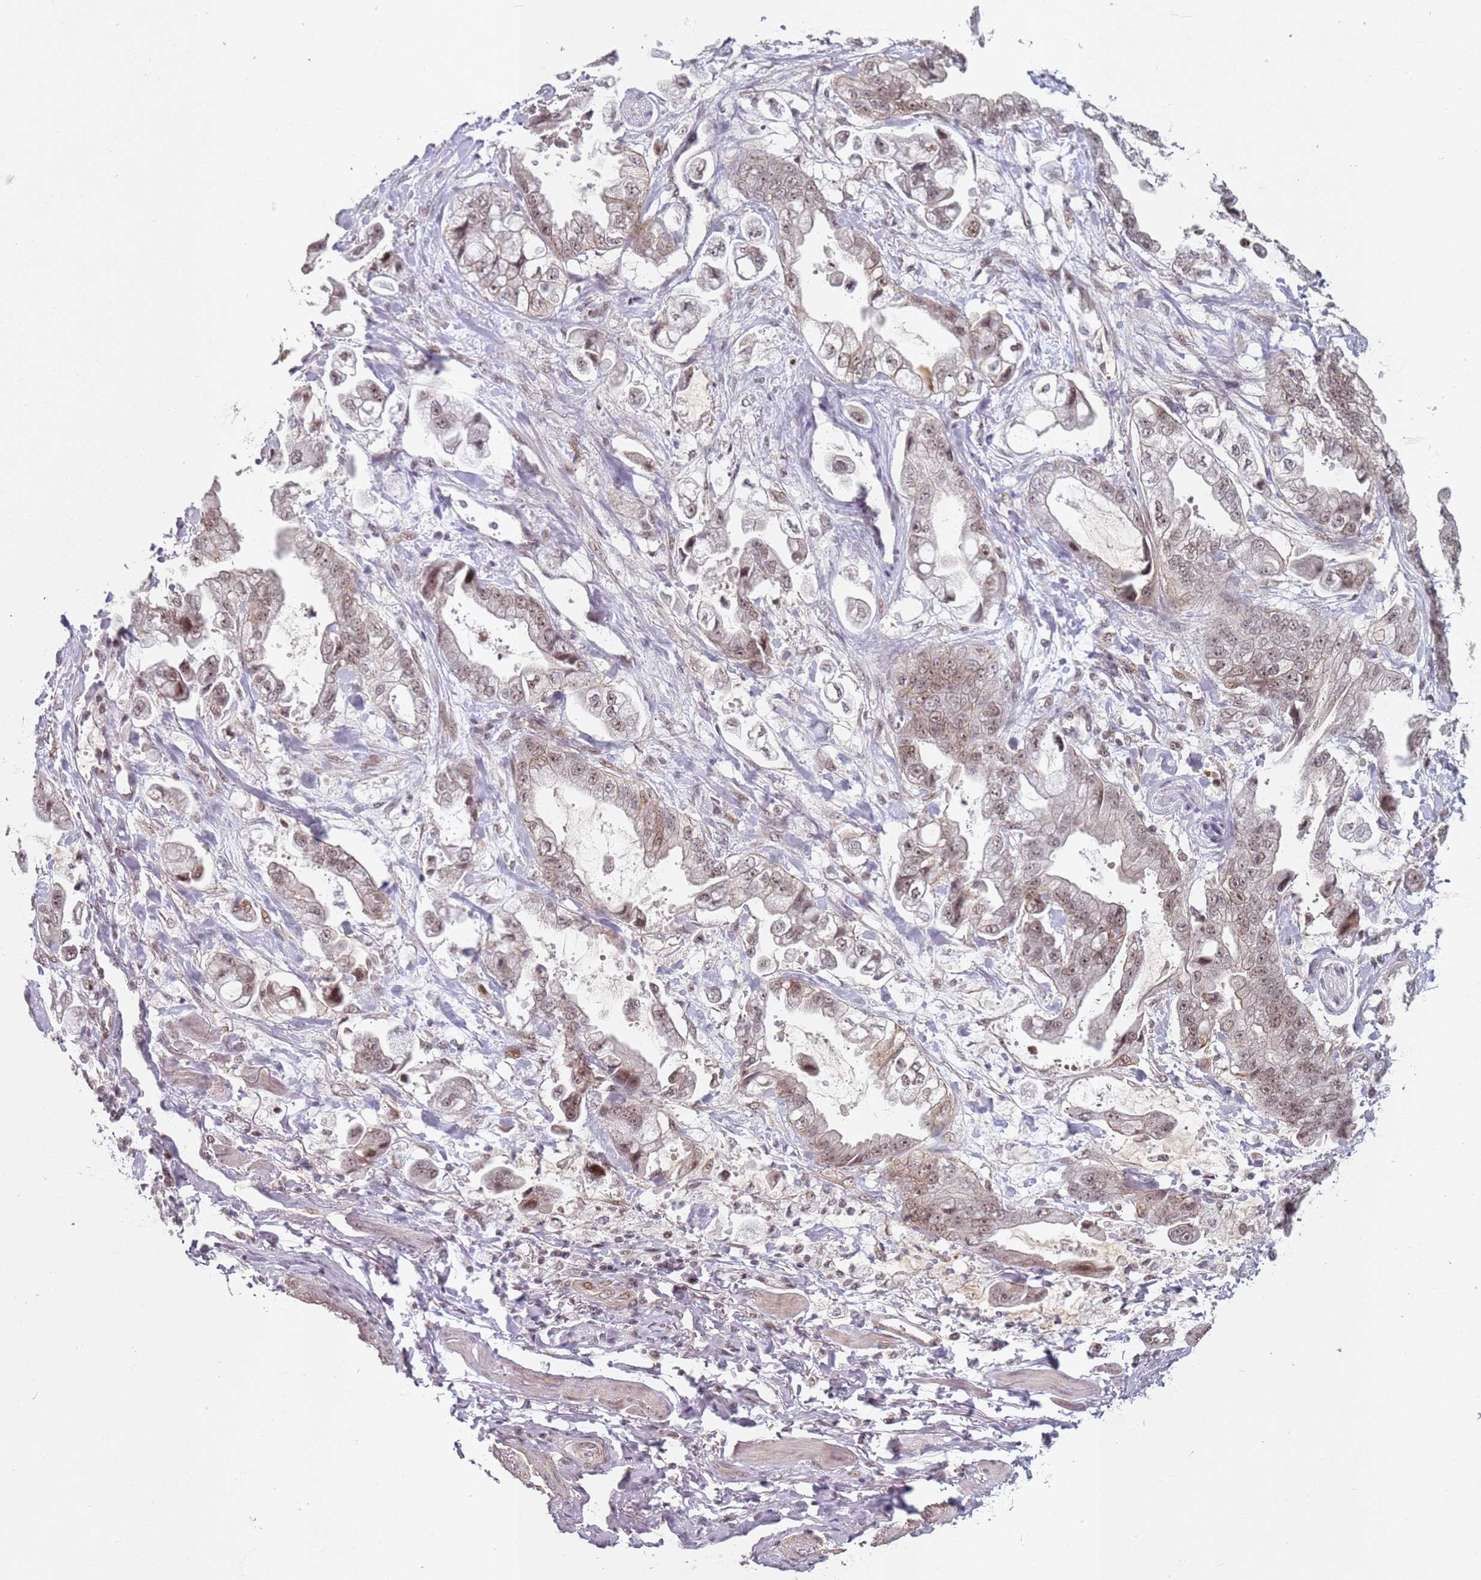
{"staining": {"intensity": "moderate", "quantity": ">75%", "location": "cytoplasmic/membranous,nuclear"}, "tissue": "stomach cancer", "cell_type": "Tumor cells", "image_type": "cancer", "snomed": [{"axis": "morphology", "description": "Adenocarcinoma, NOS"}, {"axis": "topography", "description": "Stomach"}], "caption": "IHC image of neoplastic tissue: adenocarcinoma (stomach) stained using immunohistochemistry (IHC) demonstrates medium levels of moderate protein expression localized specifically in the cytoplasmic/membranous and nuclear of tumor cells, appearing as a cytoplasmic/membranous and nuclear brown color.", "gene": "ATF6B", "patient": {"sex": "male", "age": 62}}